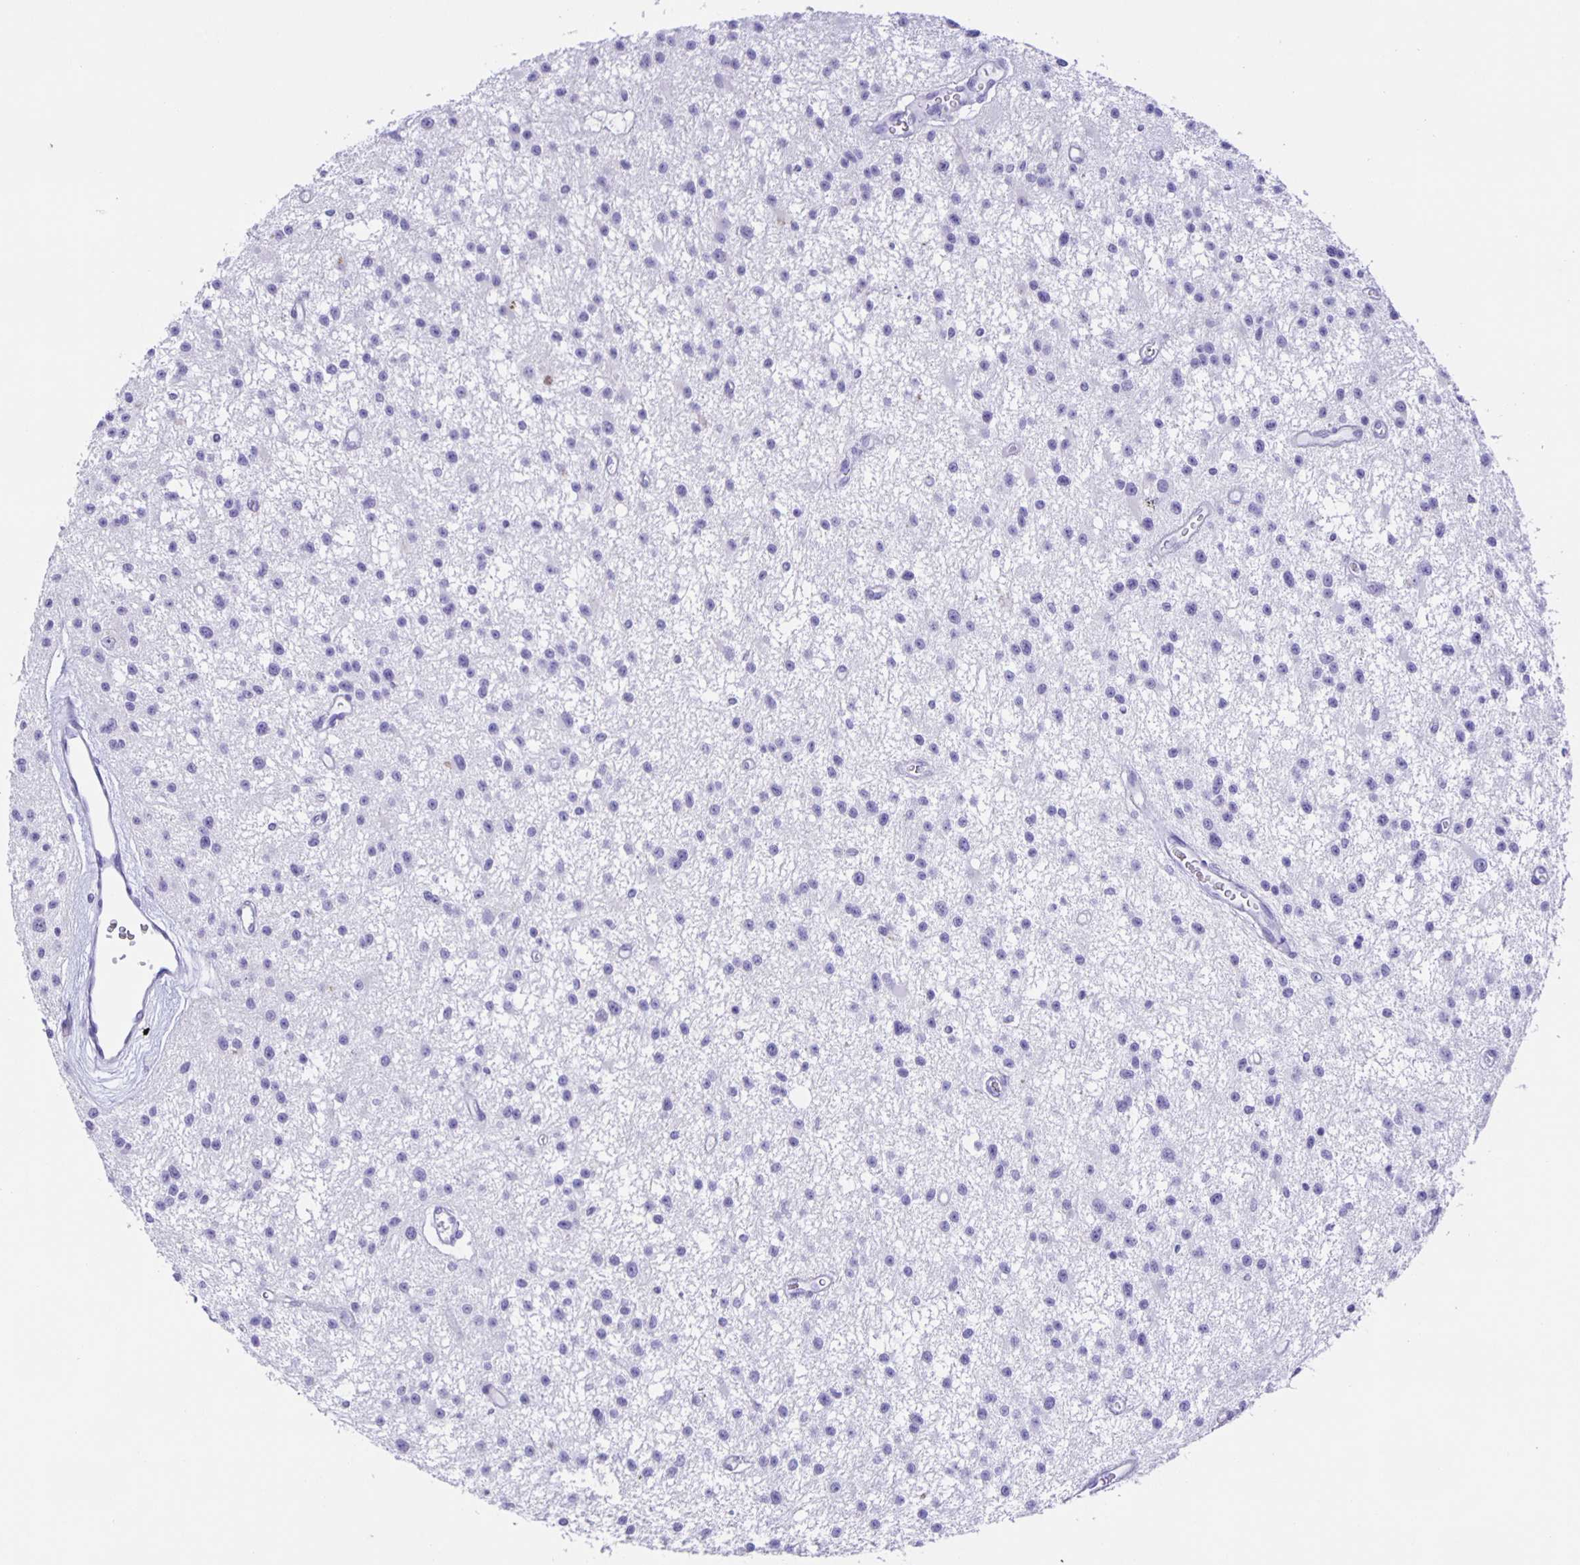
{"staining": {"intensity": "negative", "quantity": "none", "location": "none"}, "tissue": "glioma", "cell_type": "Tumor cells", "image_type": "cancer", "snomed": [{"axis": "morphology", "description": "Glioma, malignant, Low grade"}, {"axis": "topography", "description": "Brain"}], "caption": "This is an IHC photomicrograph of malignant low-grade glioma. There is no staining in tumor cells.", "gene": "GUCA2A", "patient": {"sex": "male", "age": 43}}